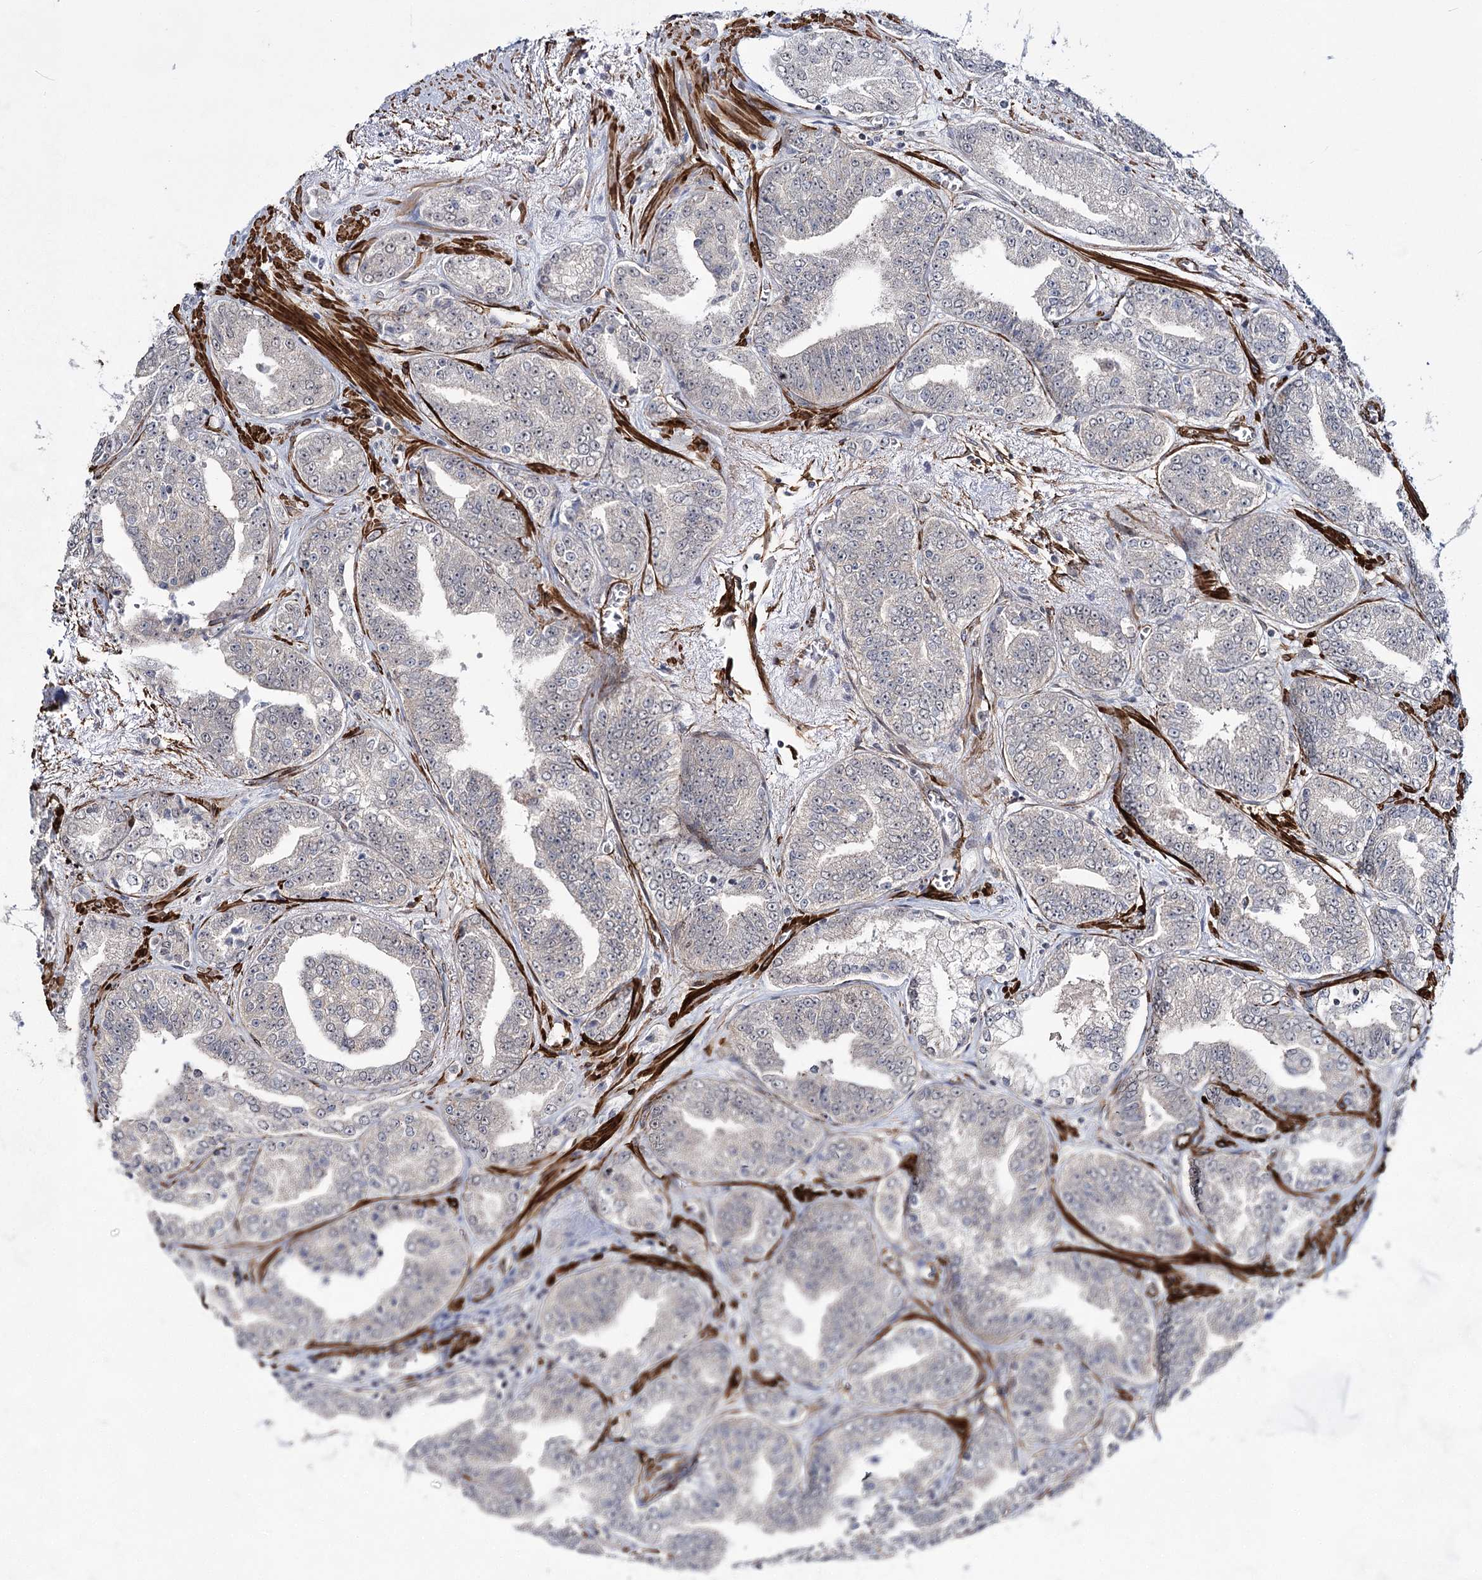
{"staining": {"intensity": "negative", "quantity": "none", "location": "none"}, "tissue": "prostate cancer", "cell_type": "Tumor cells", "image_type": "cancer", "snomed": [{"axis": "morphology", "description": "Adenocarcinoma, High grade"}, {"axis": "topography", "description": "Prostate"}], "caption": "This is a micrograph of IHC staining of prostate cancer, which shows no expression in tumor cells. (DAB (3,3'-diaminobenzidine) IHC with hematoxylin counter stain).", "gene": "CWF19L1", "patient": {"sex": "male", "age": 71}}